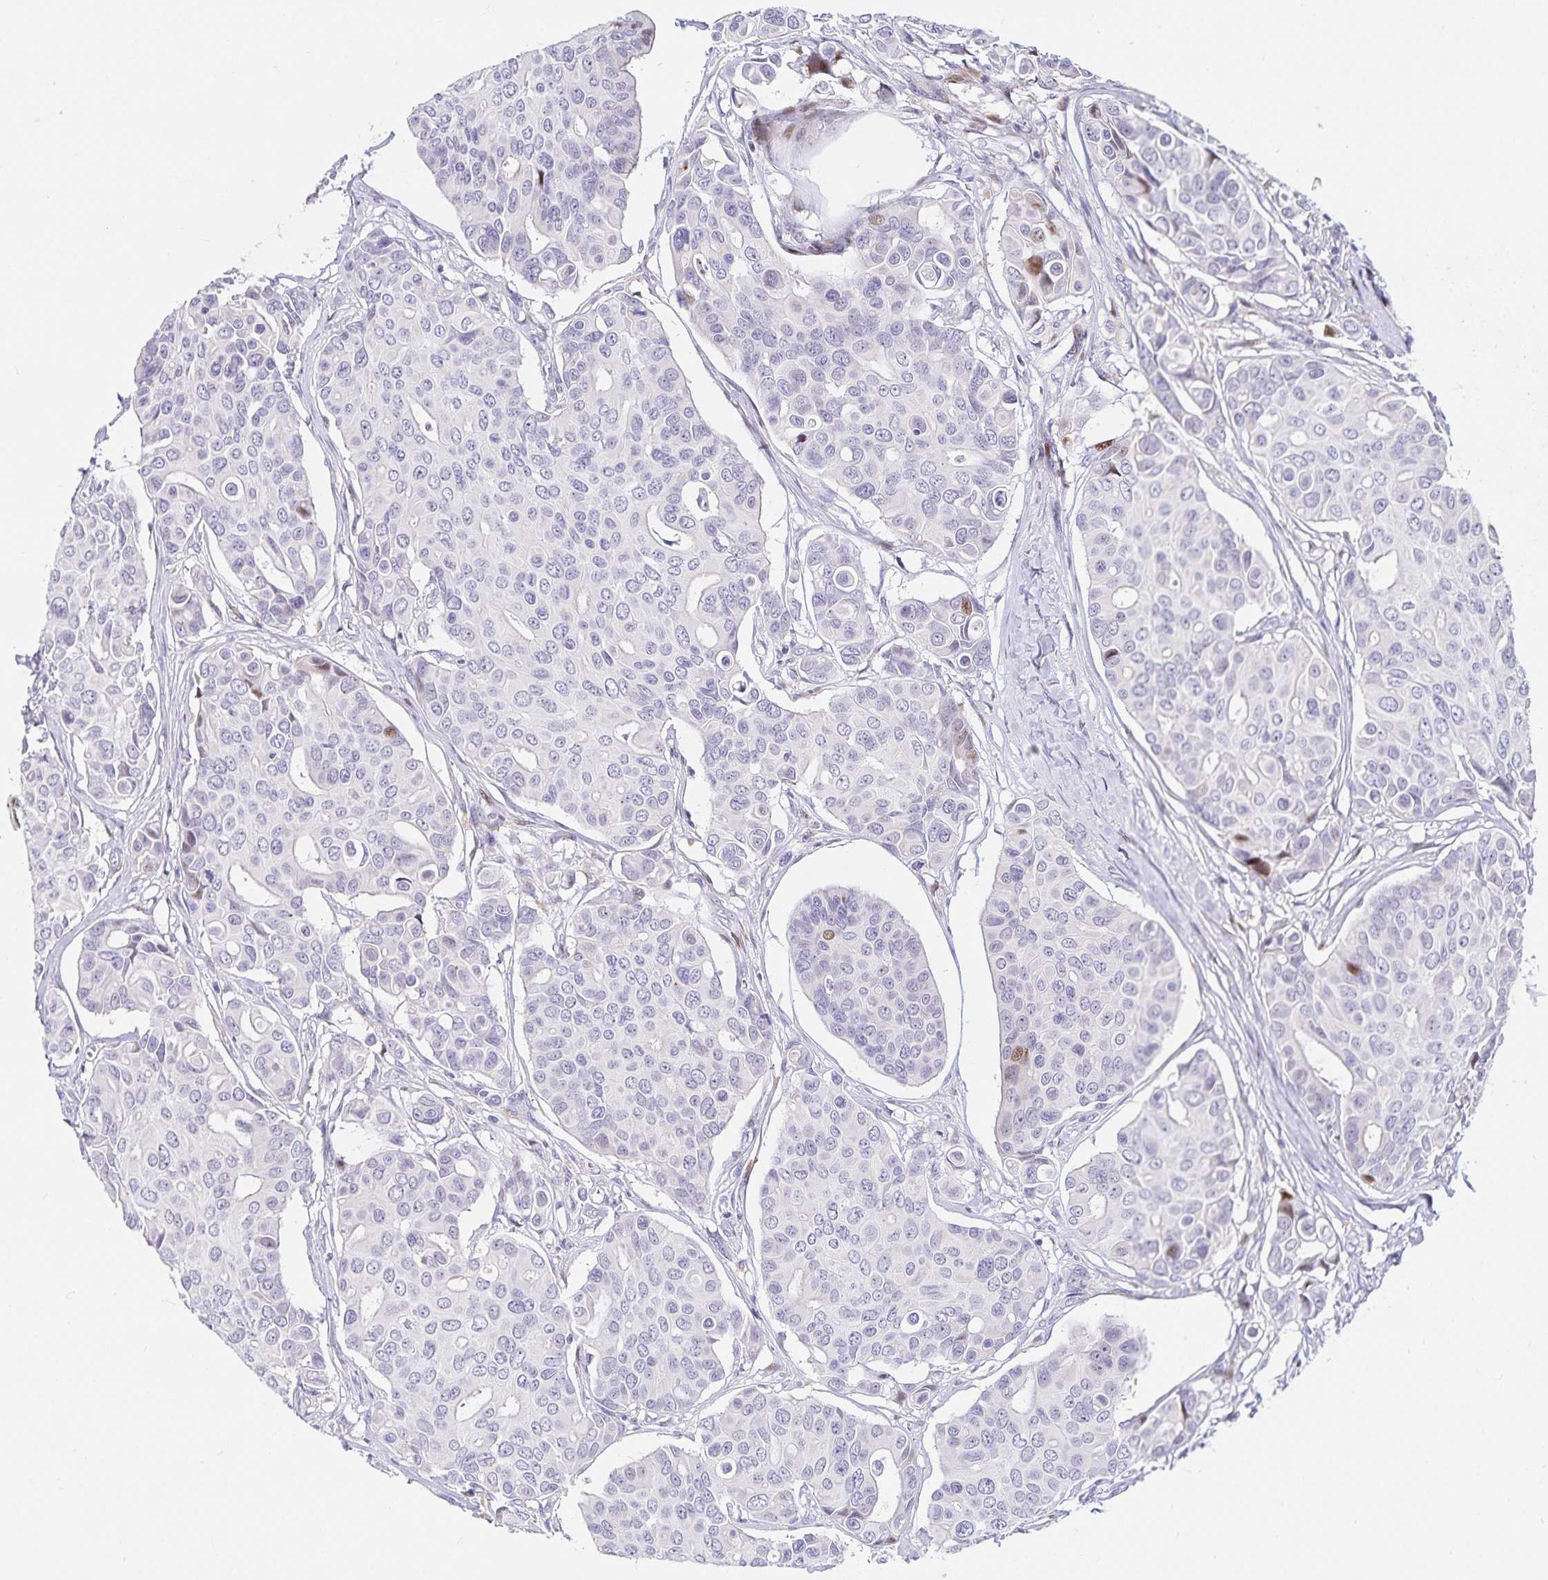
{"staining": {"intensity": "weak", "quantity": "<25%", "location": "nuclear"}, "tissue": "breast cancer", "cell_type": "Tumor cells", "image_type": "cancer", "snomed": [{"axis": "morphology", "description": "Normal tissue, NOS"}, {"axis": "morphology", "description": "Duct carcinoma"}, {"axis": "topography", "description": "Skin"}, {"axis": "topography", "description": "Breast"}], "caption": "Tumor cells are negative for protein expression in human breast cancer.", "gene": "KBTBD13", "patient": {"sex": "female", "age": 54}}